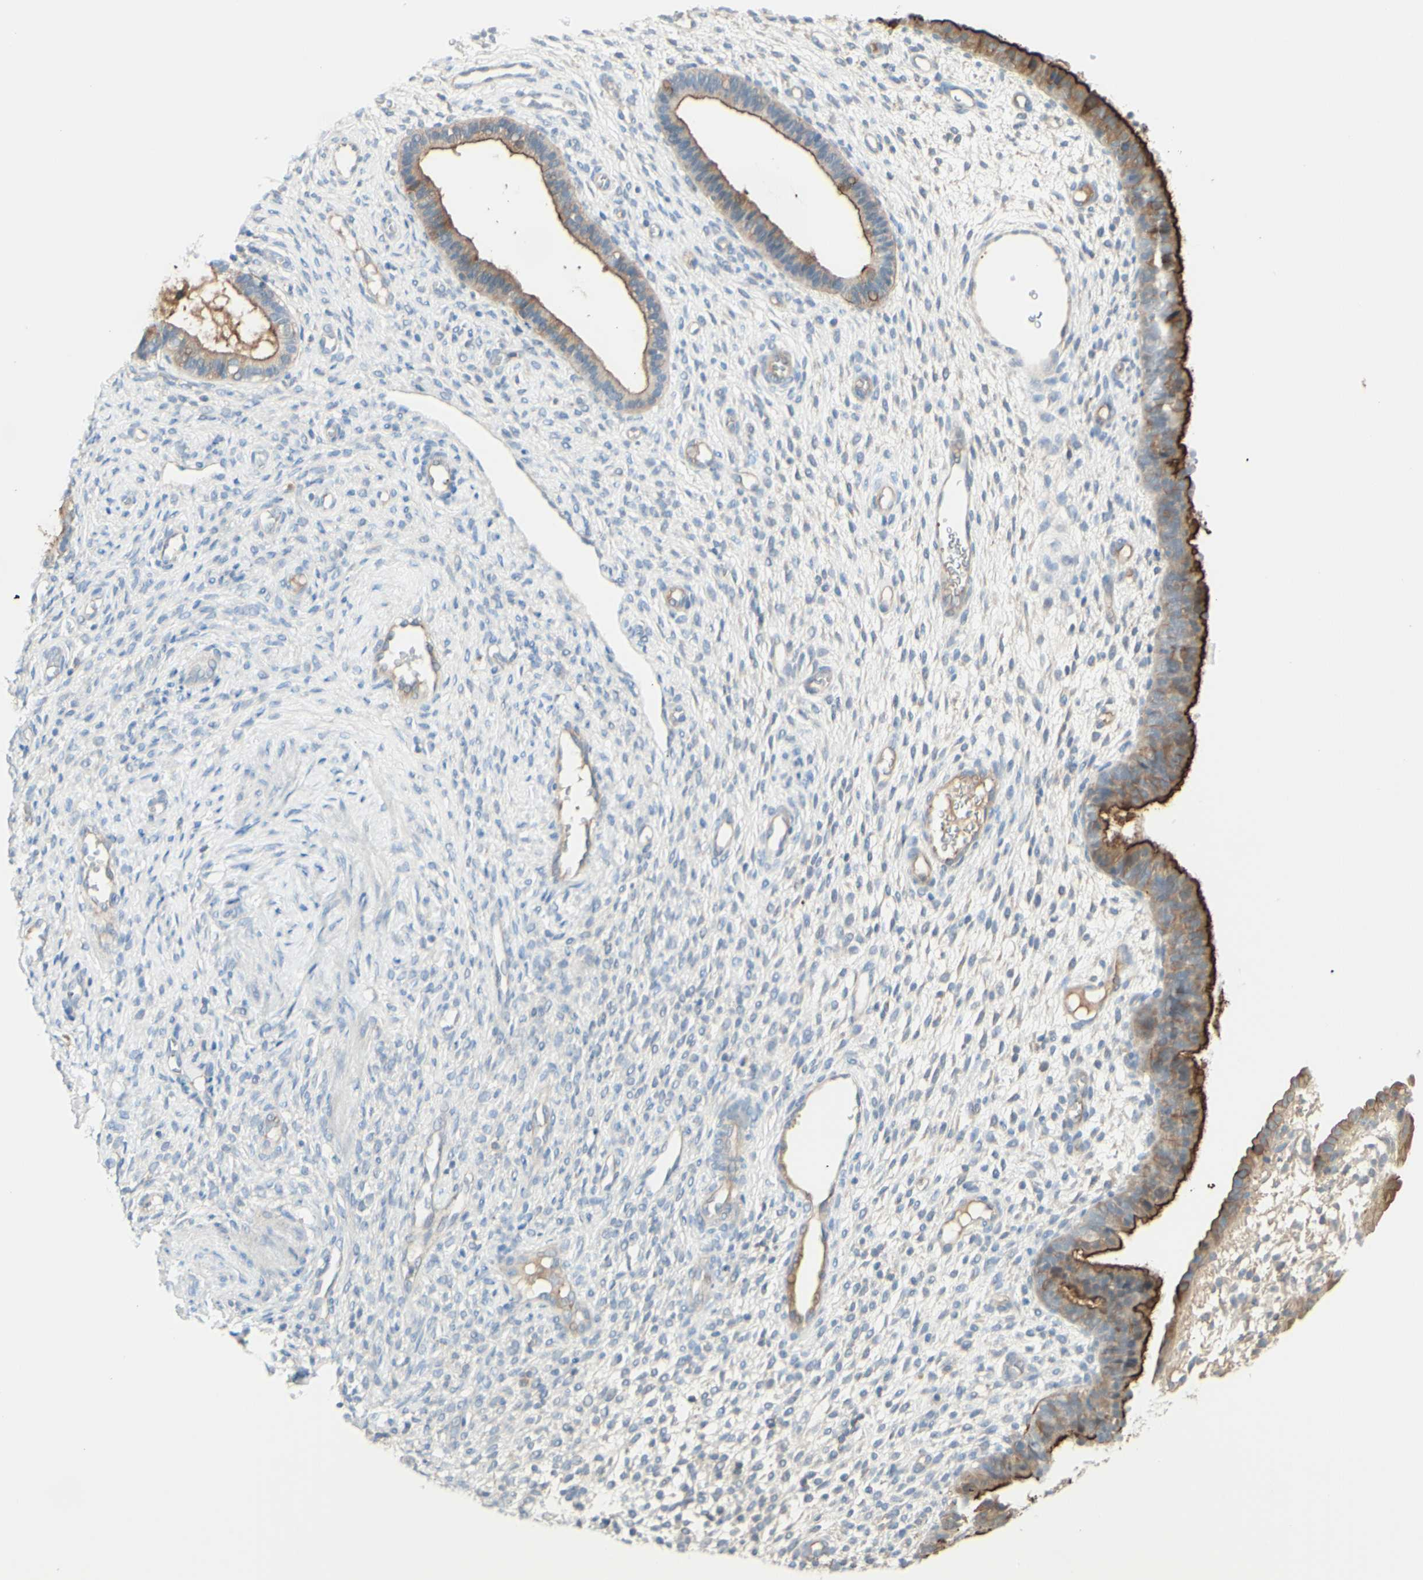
{"staining": {"intensity": "negative", "quantity": "none", "location": "none"}, "tissue": "endometrium", "cell_type": "Cells in endometrial stroma", "image_type": "normal", "snomed": [{"axis": "morphology", "description": "Normal tissue, NOS"}, {"axis": "topography", "description": "Endometrium"}], "caption": "This is a histopathology image of immunohistochemistry staining of unremarkable endometrium, which shows no positivity in cells in endometrial stroma.", "gene": "MTM1", "patient": {"sex": "female", "age": 61}}